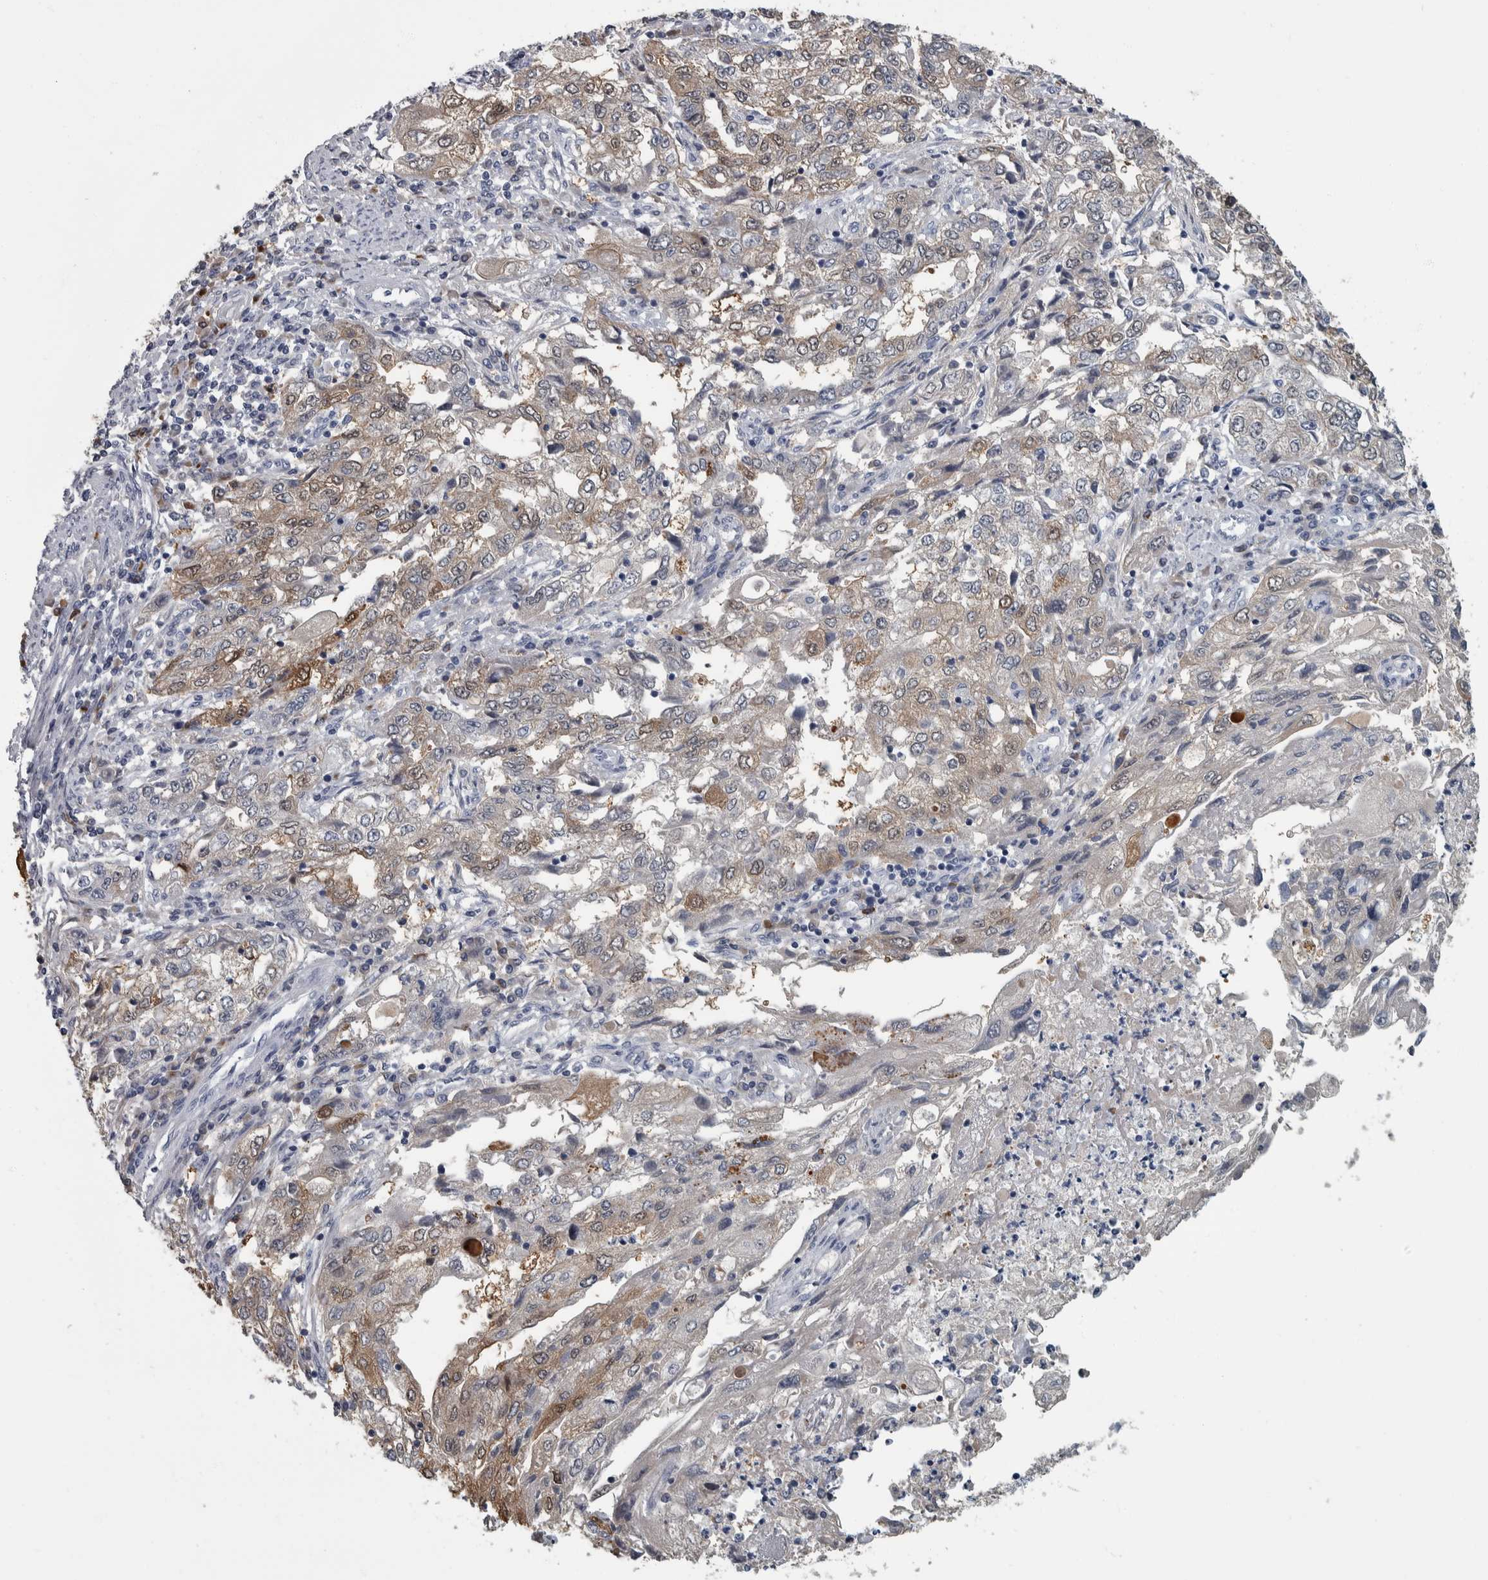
{"staining": {"intensity": "weak", "quantity": "25%-75%", "location": "cytoplasmic/membranous,nuclear"}, "tissue": "endometrial cancer", "cell_type": "Tumor cells", "image_type": "cancer", "snomed": [{"axis": "morphology", "description": "Adenocarcinoma, NOS"}, {"axis": "topography", "description": "Endometrium"}], "caption": "Protein staining of endometrial cancer tissue reveals weak cytoplasmic/membranous and nuclear staining in approximately 25%-75% of tumor cells.", "gene": "CAVIN4", "patient": {"sex": "female", "age": 49}}